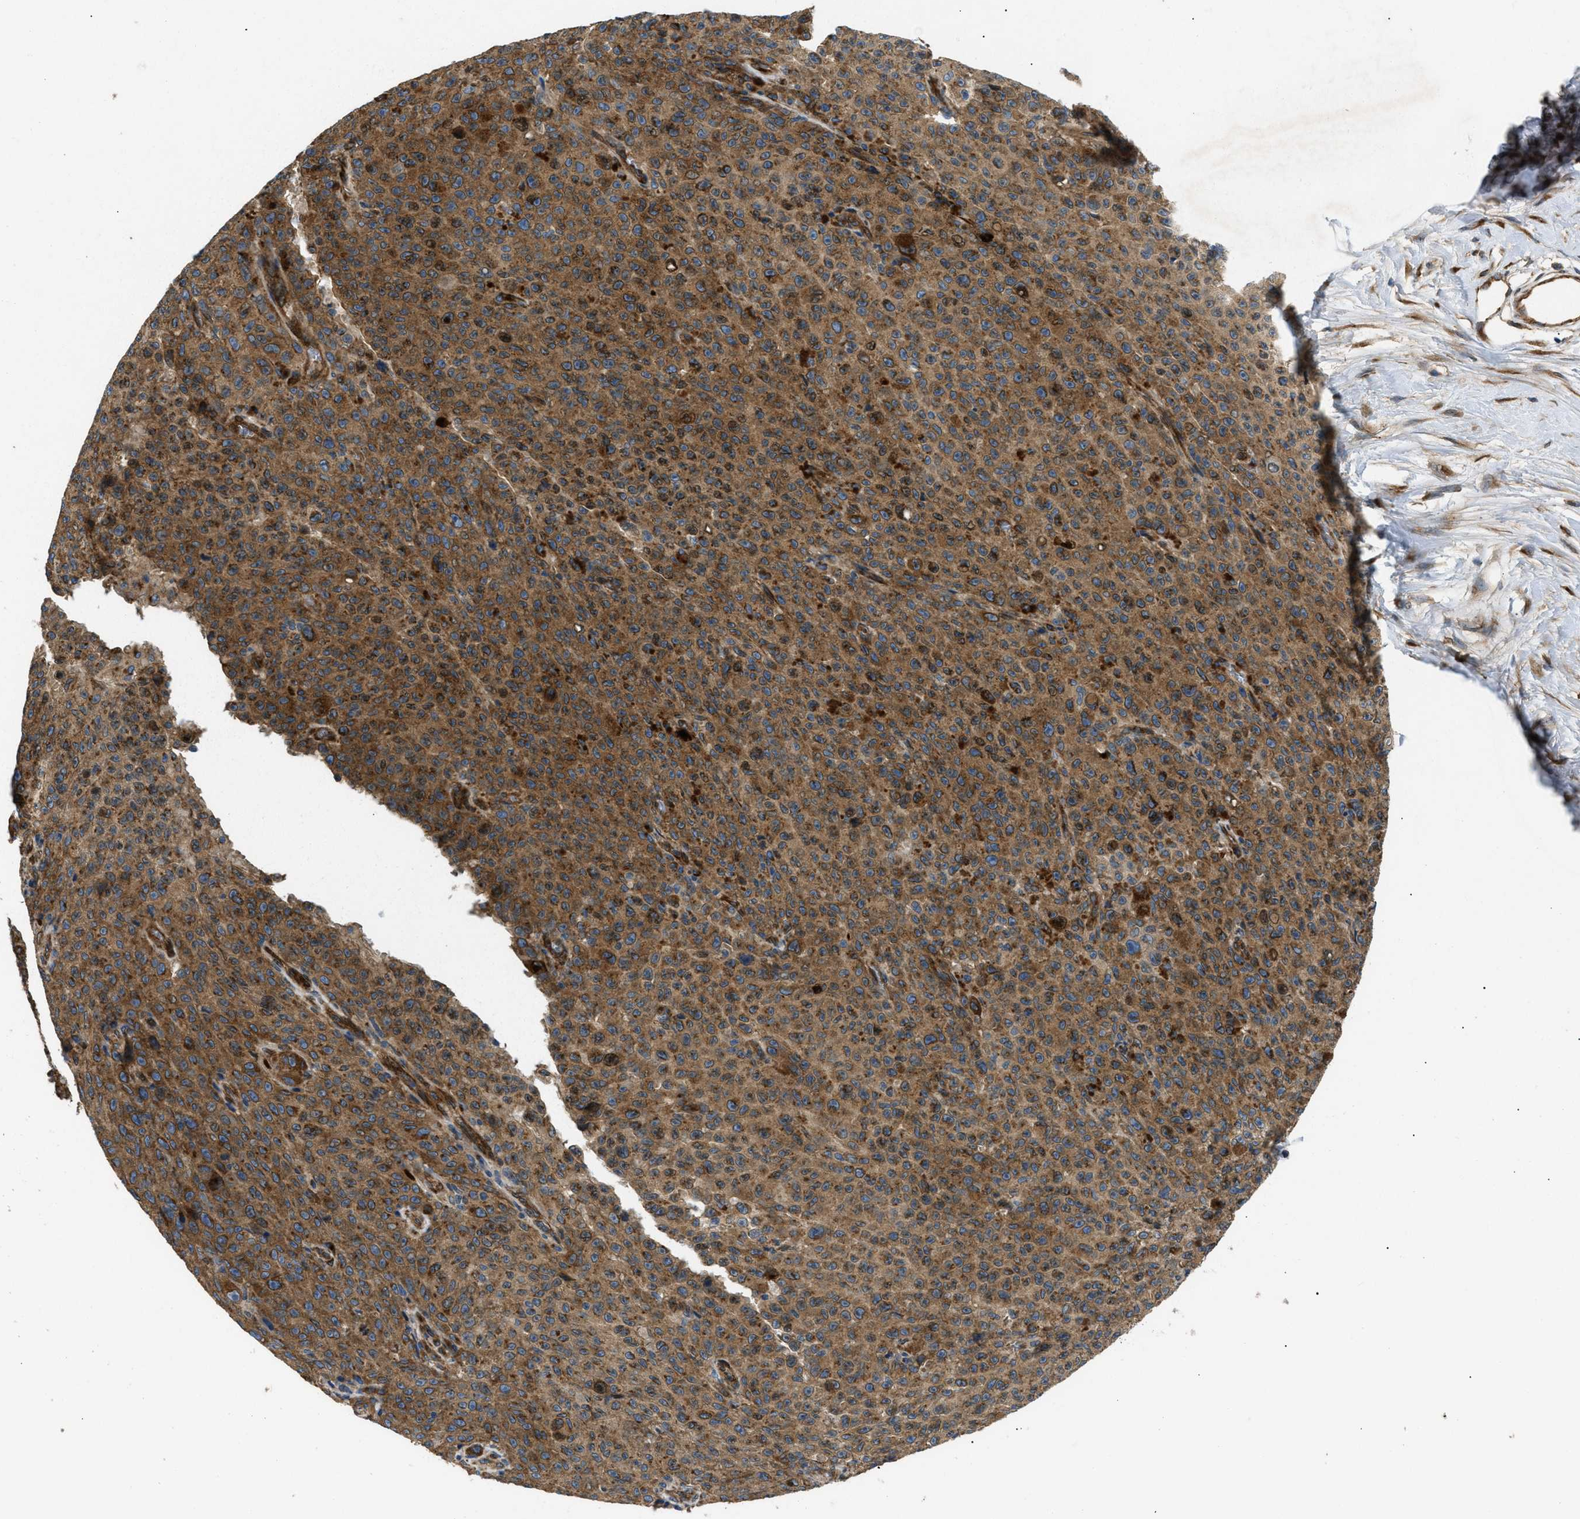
{"staining": {"intensity": "strong", "quantity": ">75%", "location": "cytoplasmic/membranous"}, "tissue": "melanoma", "cell_type": "Tumor cells", "image_type": "cancer", "snomed": [{"axis": "morphology", "description": "Malignant melanoma, NOS"}, {"axis": "topography", "description": "Skin"}], "caption": "Malignant melanoma tissue demonstrates strong cytoplasmic/membranous expression in approximately >75% of tumor cells The protein of interest is stained brown, and the nuclei are stained in blue (DAB (3,3'-diaminobenzidine) IHC with brightfield microscopy, high magnification).", "gene": "LYSMD3", "patient": {"sex": "female", "age": 82}}